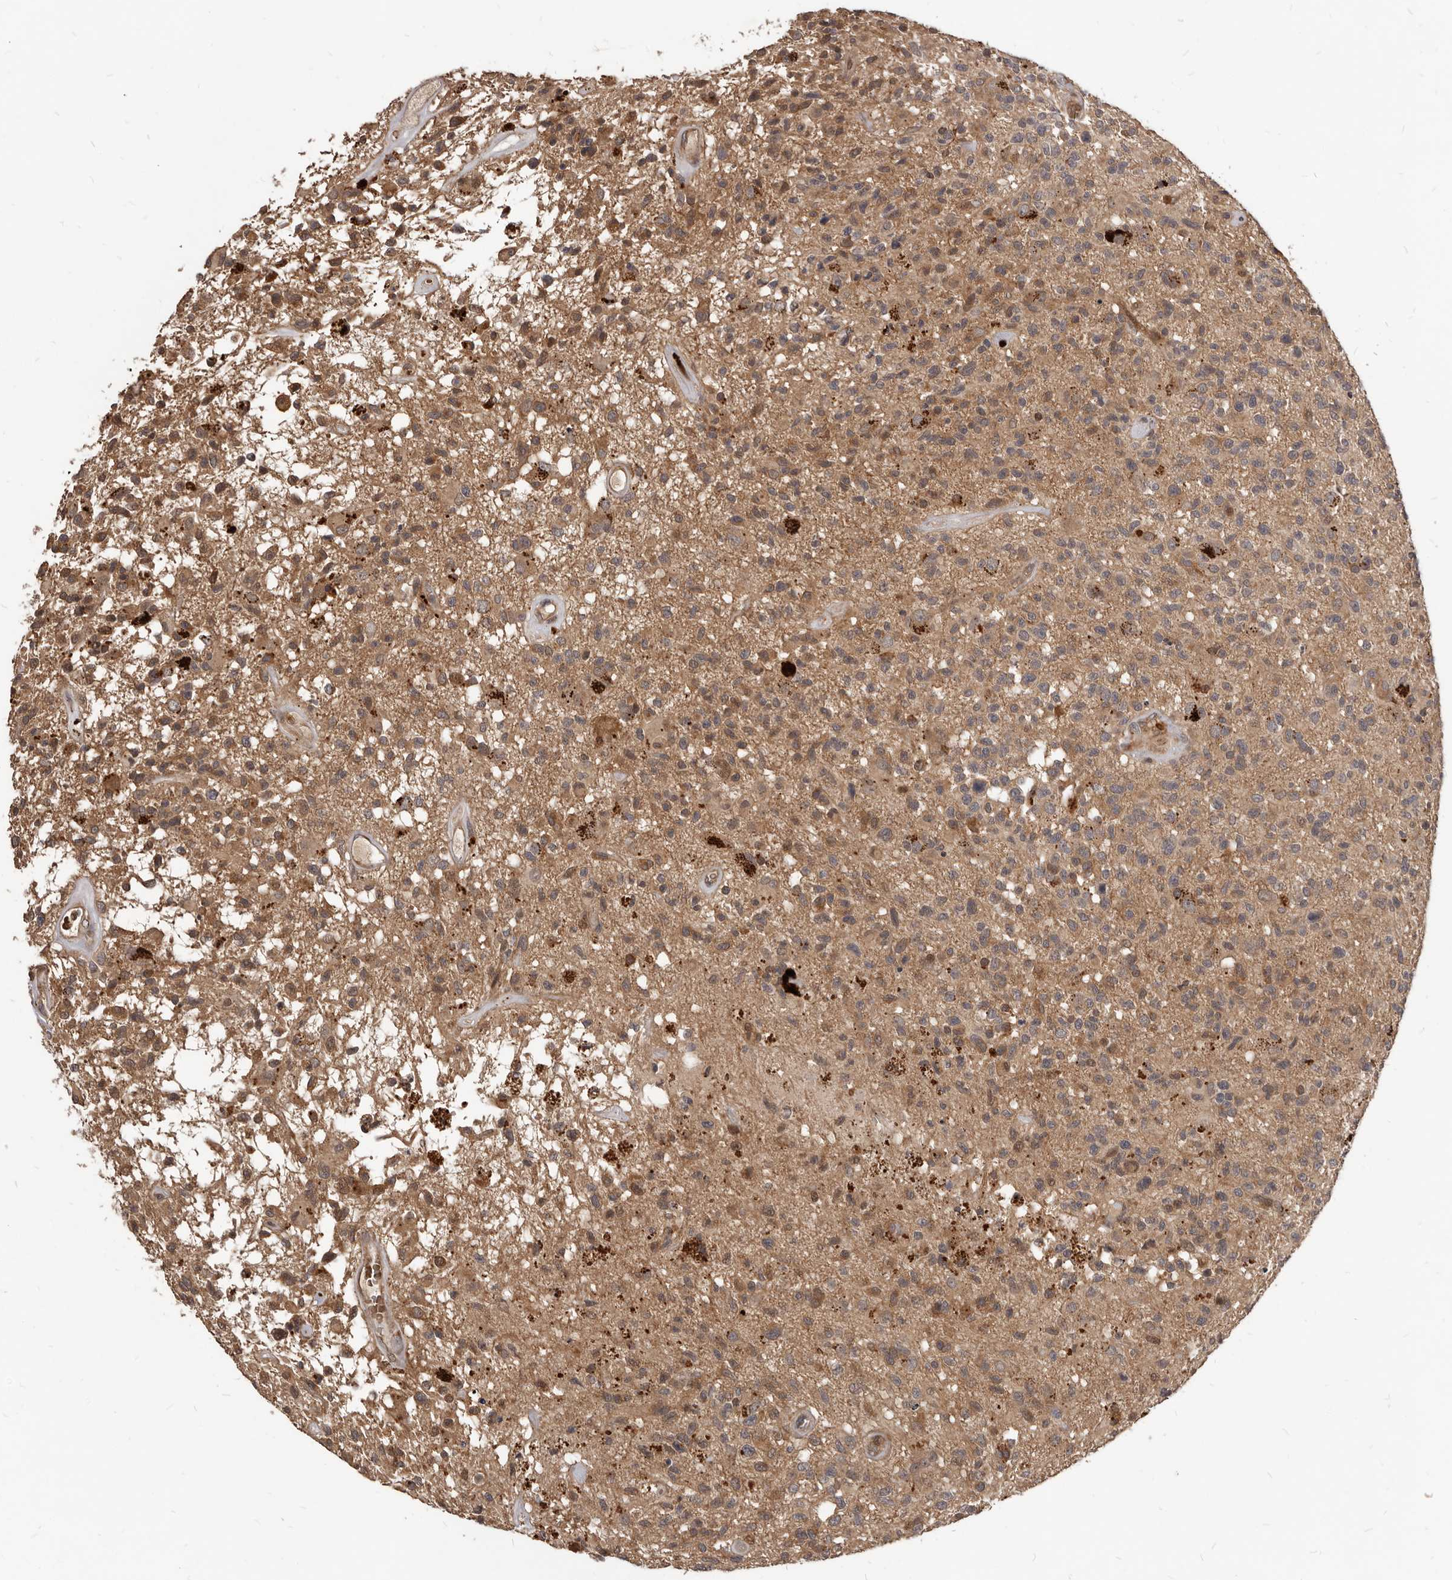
{"staining": {"intensity": "moderate", "quantity": ">75%", "location": "cytoplasmic/membranous"}, "tissue": "glioma", "cell_type": "Tumor cells", "image_type": "cancer", "snomed": [{"axis": "morphology", "description": "Glioma, malignant, High grade"}, {"axis": "morphology", "description": "Glioblastoma, NOS"}, {"axis": "topography", "description": "Brain"}], "caption": "Immunohistochemical staining of human glioblastoma reveals medium levels of moderate cytoplasmic/membranous positivity in about >75% of tumor cells.", "gene": "GABPB2", "patient": {"sex": "male", "age": 60}}